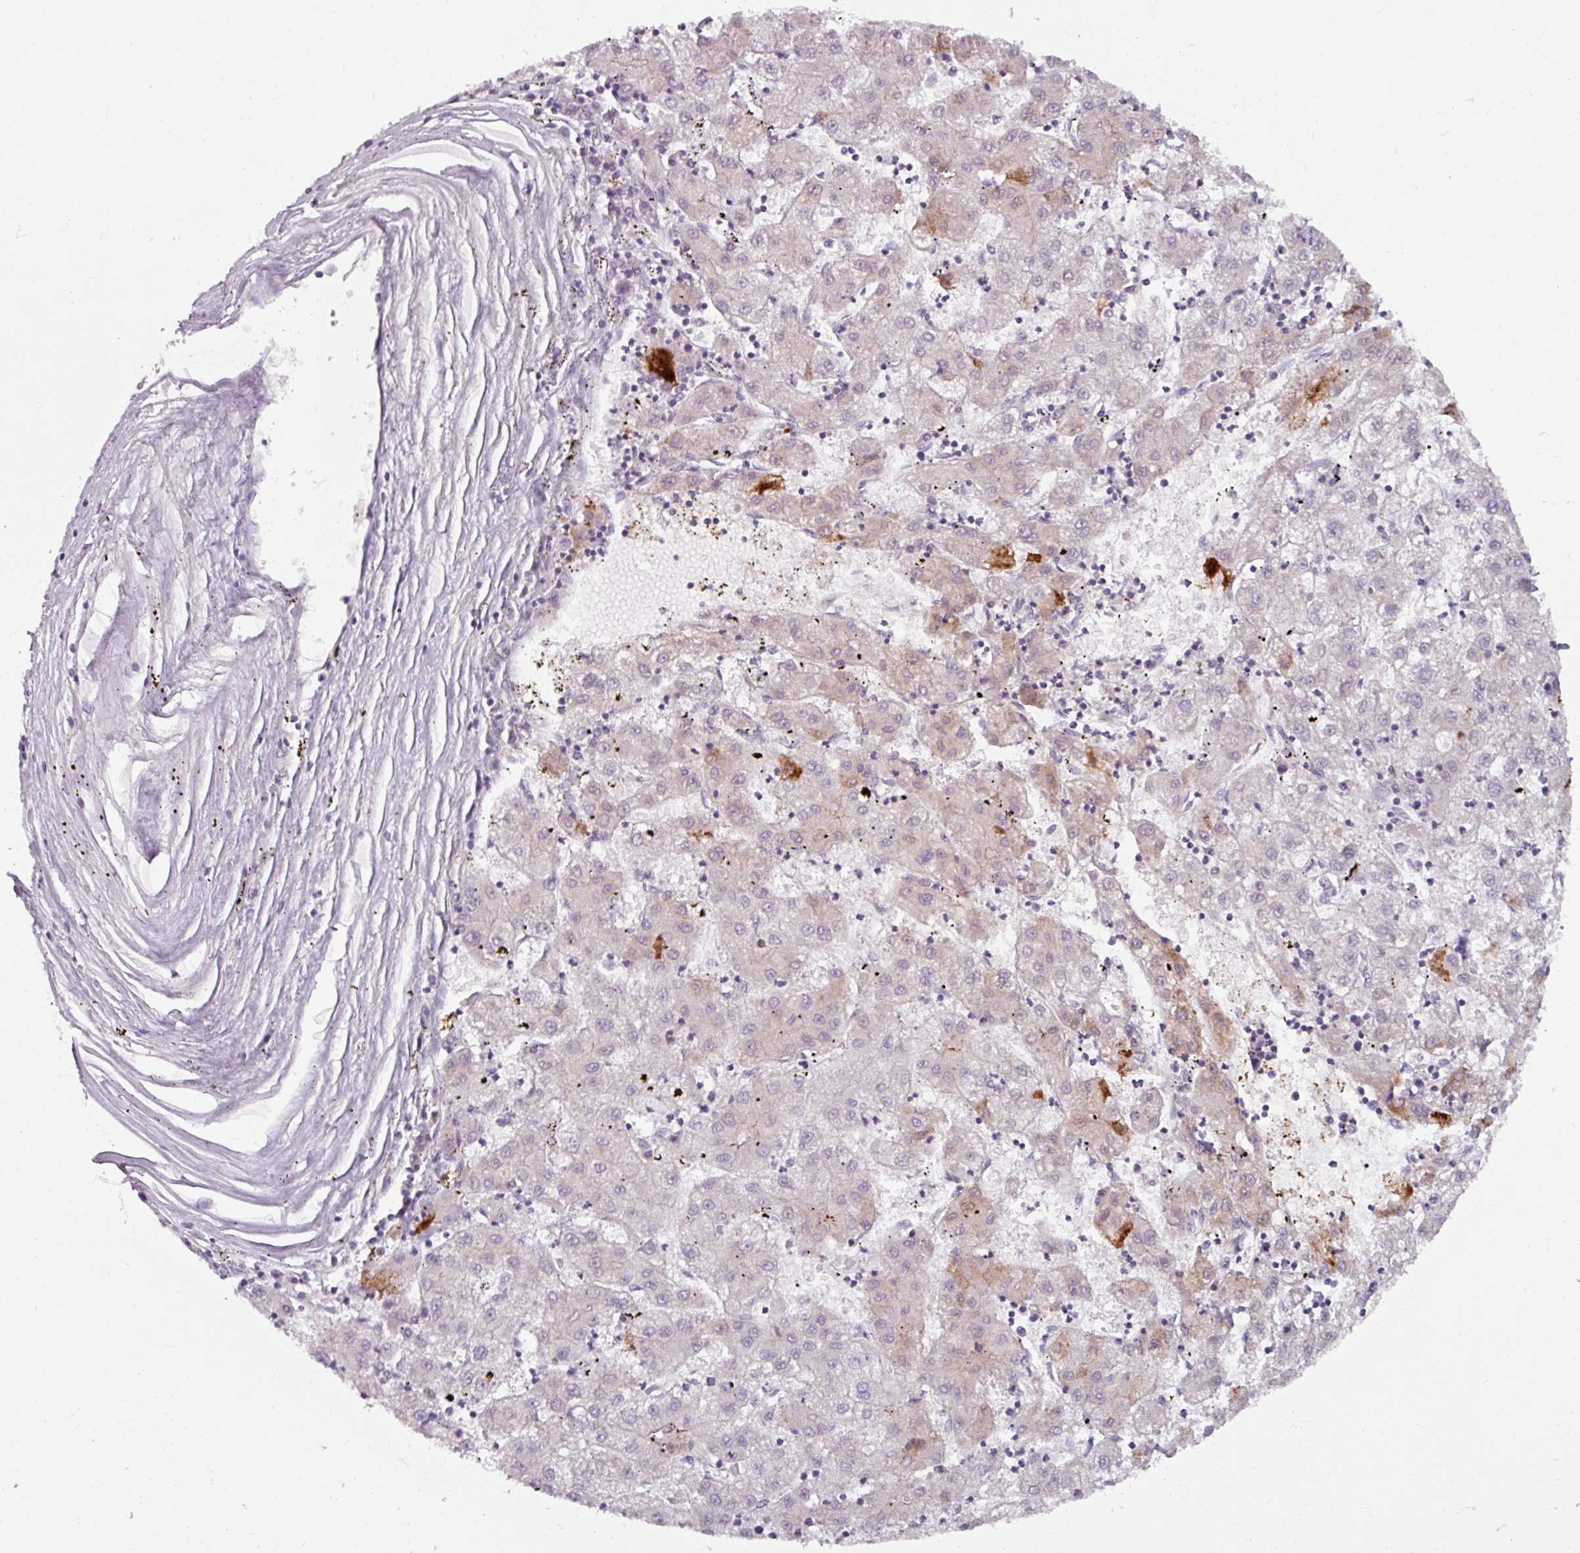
{"staining": {"intensity": "weak", "quantity": "<25%", "location": "cytoplasmic/membranous"}, "tissue": "liver cancer", "cell_type": "Tumor cells", "image_type": "cancer", "snomed": [{"axis": "morphology", "description": "Carcinoma, Hepatocellular, NOS"}, {"axis": "topography", "description": "Liver"}], "caption": "An image of hepatocellular carcinoma (liver) stained for a protein reveals no brown staining in tumor cells.", "gene": "SMIM11", "patient": {"sex": "male", "age": 72}}